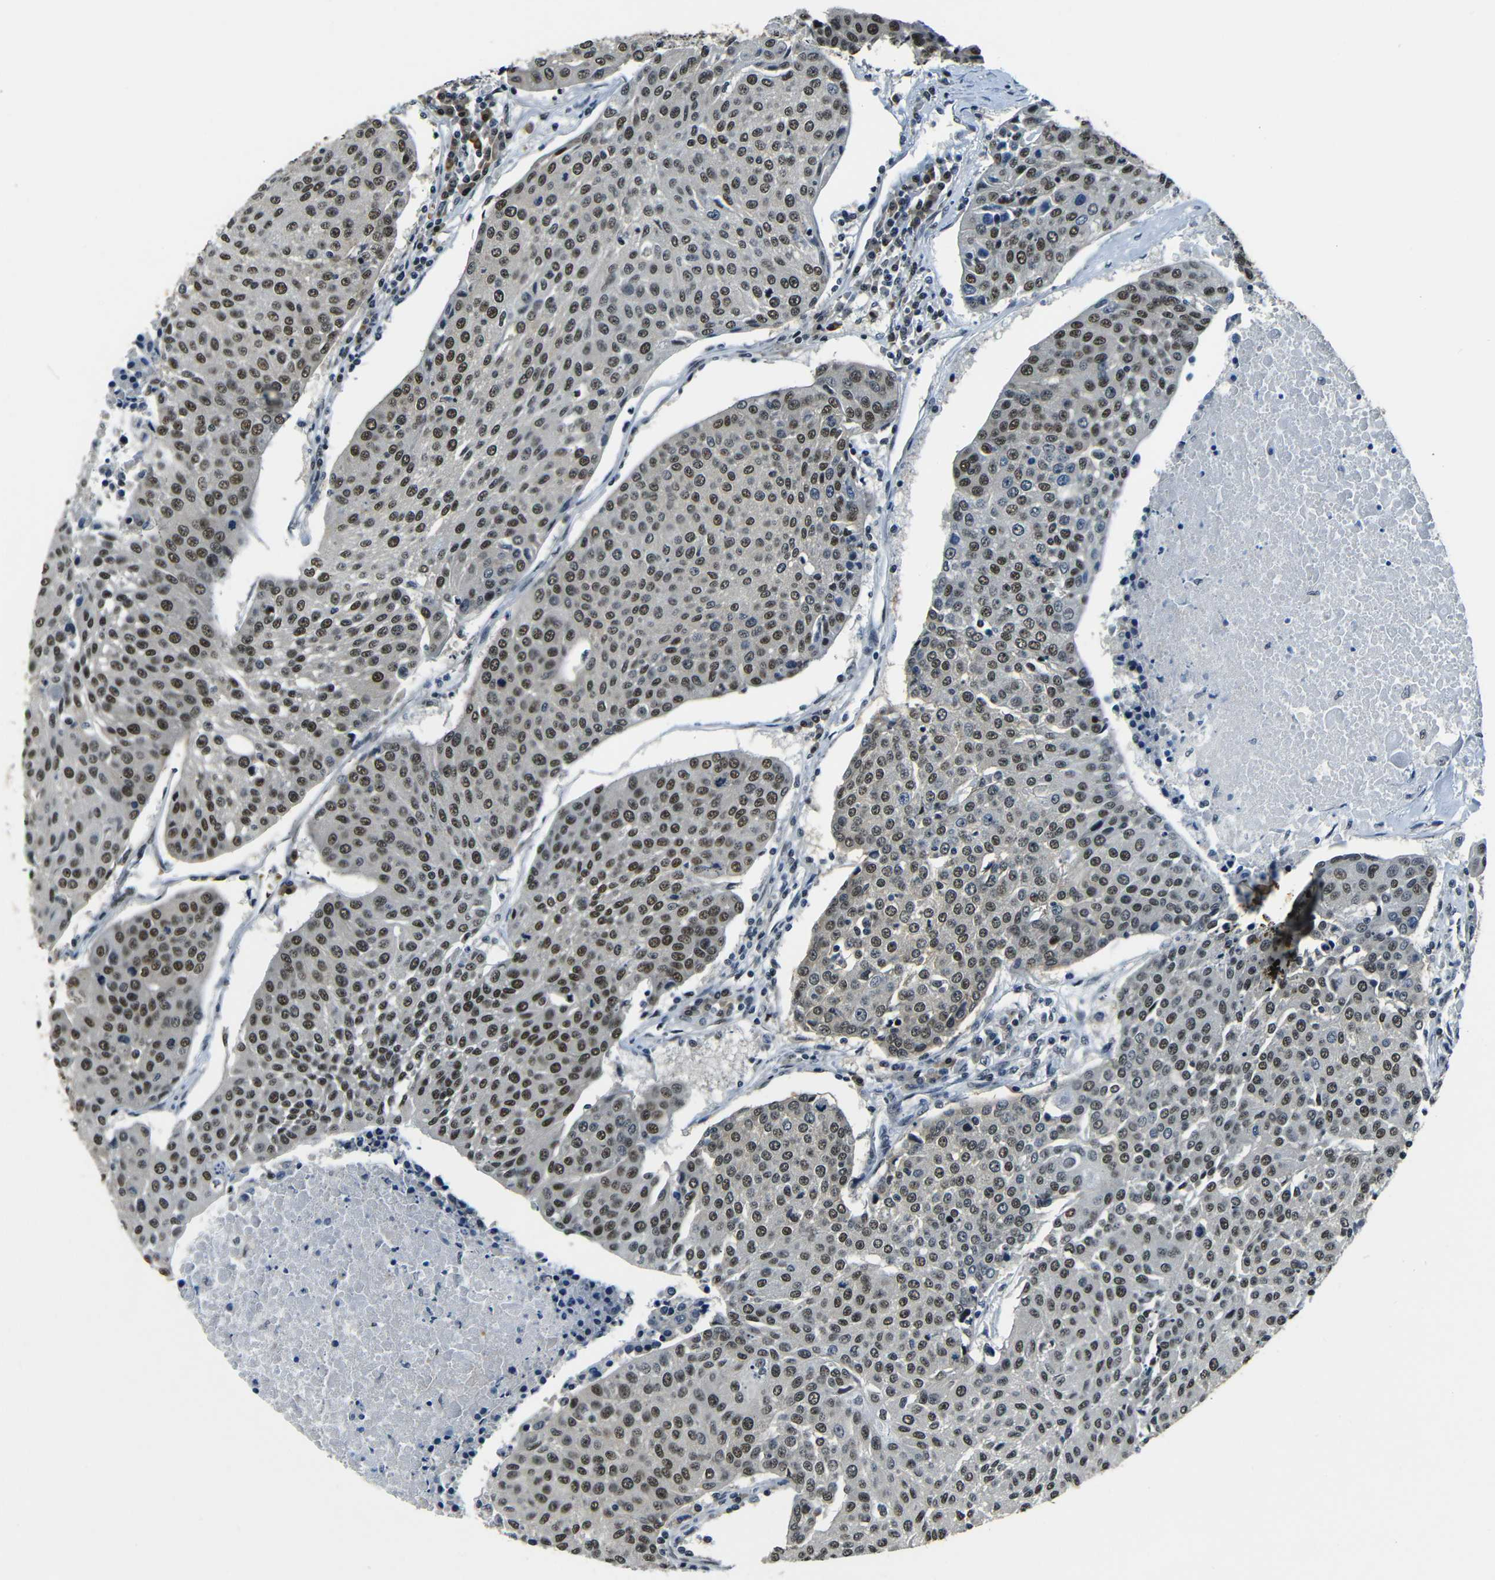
{"staining": {"intensity": "moderate", "quantity": ">75%", "location": "nuclear"}, "tissue": "urothelial cancer", "cell_type": "Tumor cells", "image_type": "cancer", "snomed": [{"axis": "morphology", "description": "Urothelial carcinoma, High grade"}, {"axis": "topography", "description": "Urinary bladder"}], "caption": "Urothelial cancer stained for a protein reveals moderate nuclear positivity in tumor cells.", "gene": "FOXD4", "patient": {"sex": "female", "age": 85}}